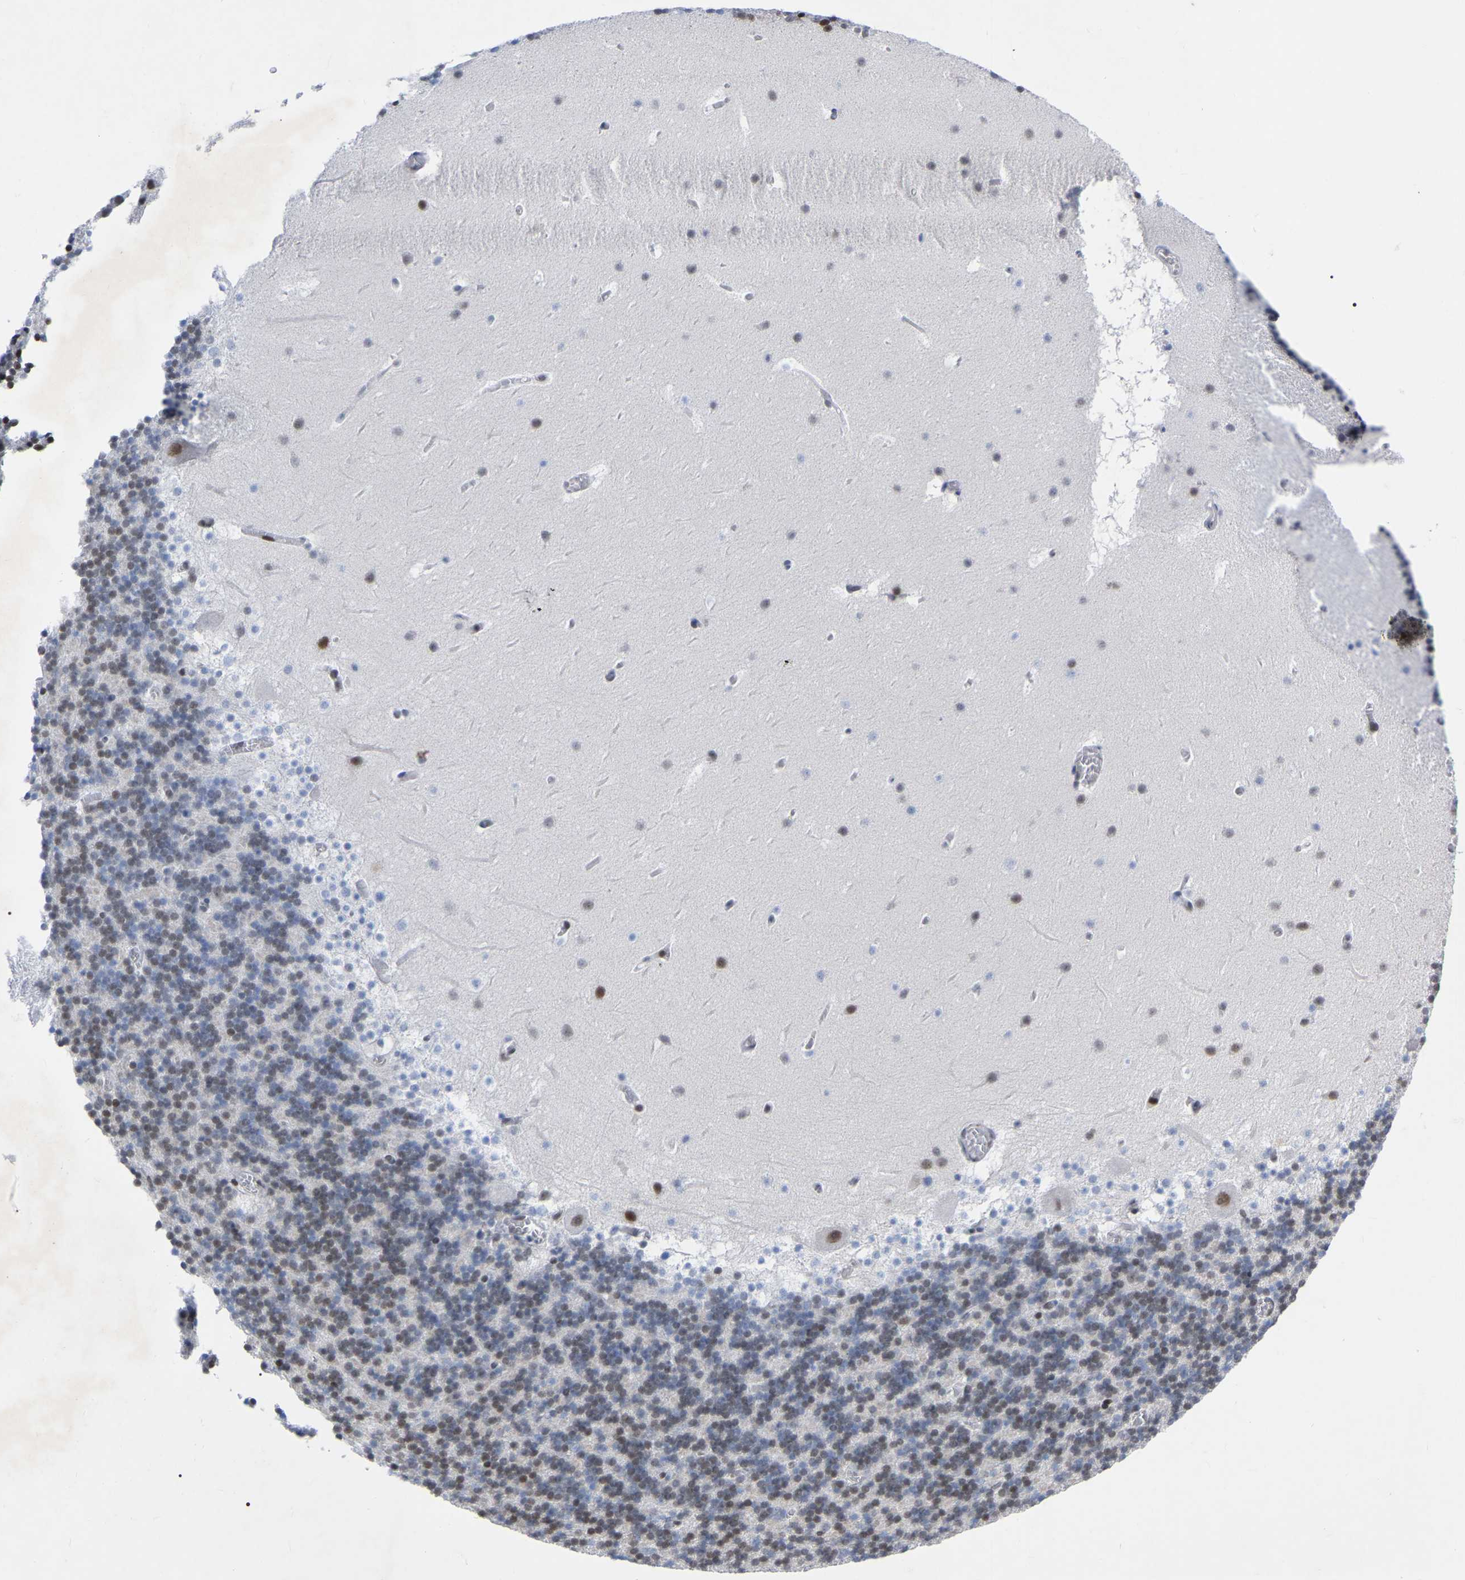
{"staining": {"intensity": "moderate", "quantity": "25%-75%", "location": "nuclear"}, "tissue": "cerebellum", "cell_type": "Cells in granular layer", "image_type": "normal", "snomed": [{"axis": "morphology", "description": "Normal tissue, NOS"}, {"axis": "topography", "description": "Cerebellum"}], "caption": "A brown stain shows moderate nuclear expression of a protein in cells in granular layer of benign human cerebellum.", "gene": "PRCC", "patient": {"sex": "male", "age": 45}}